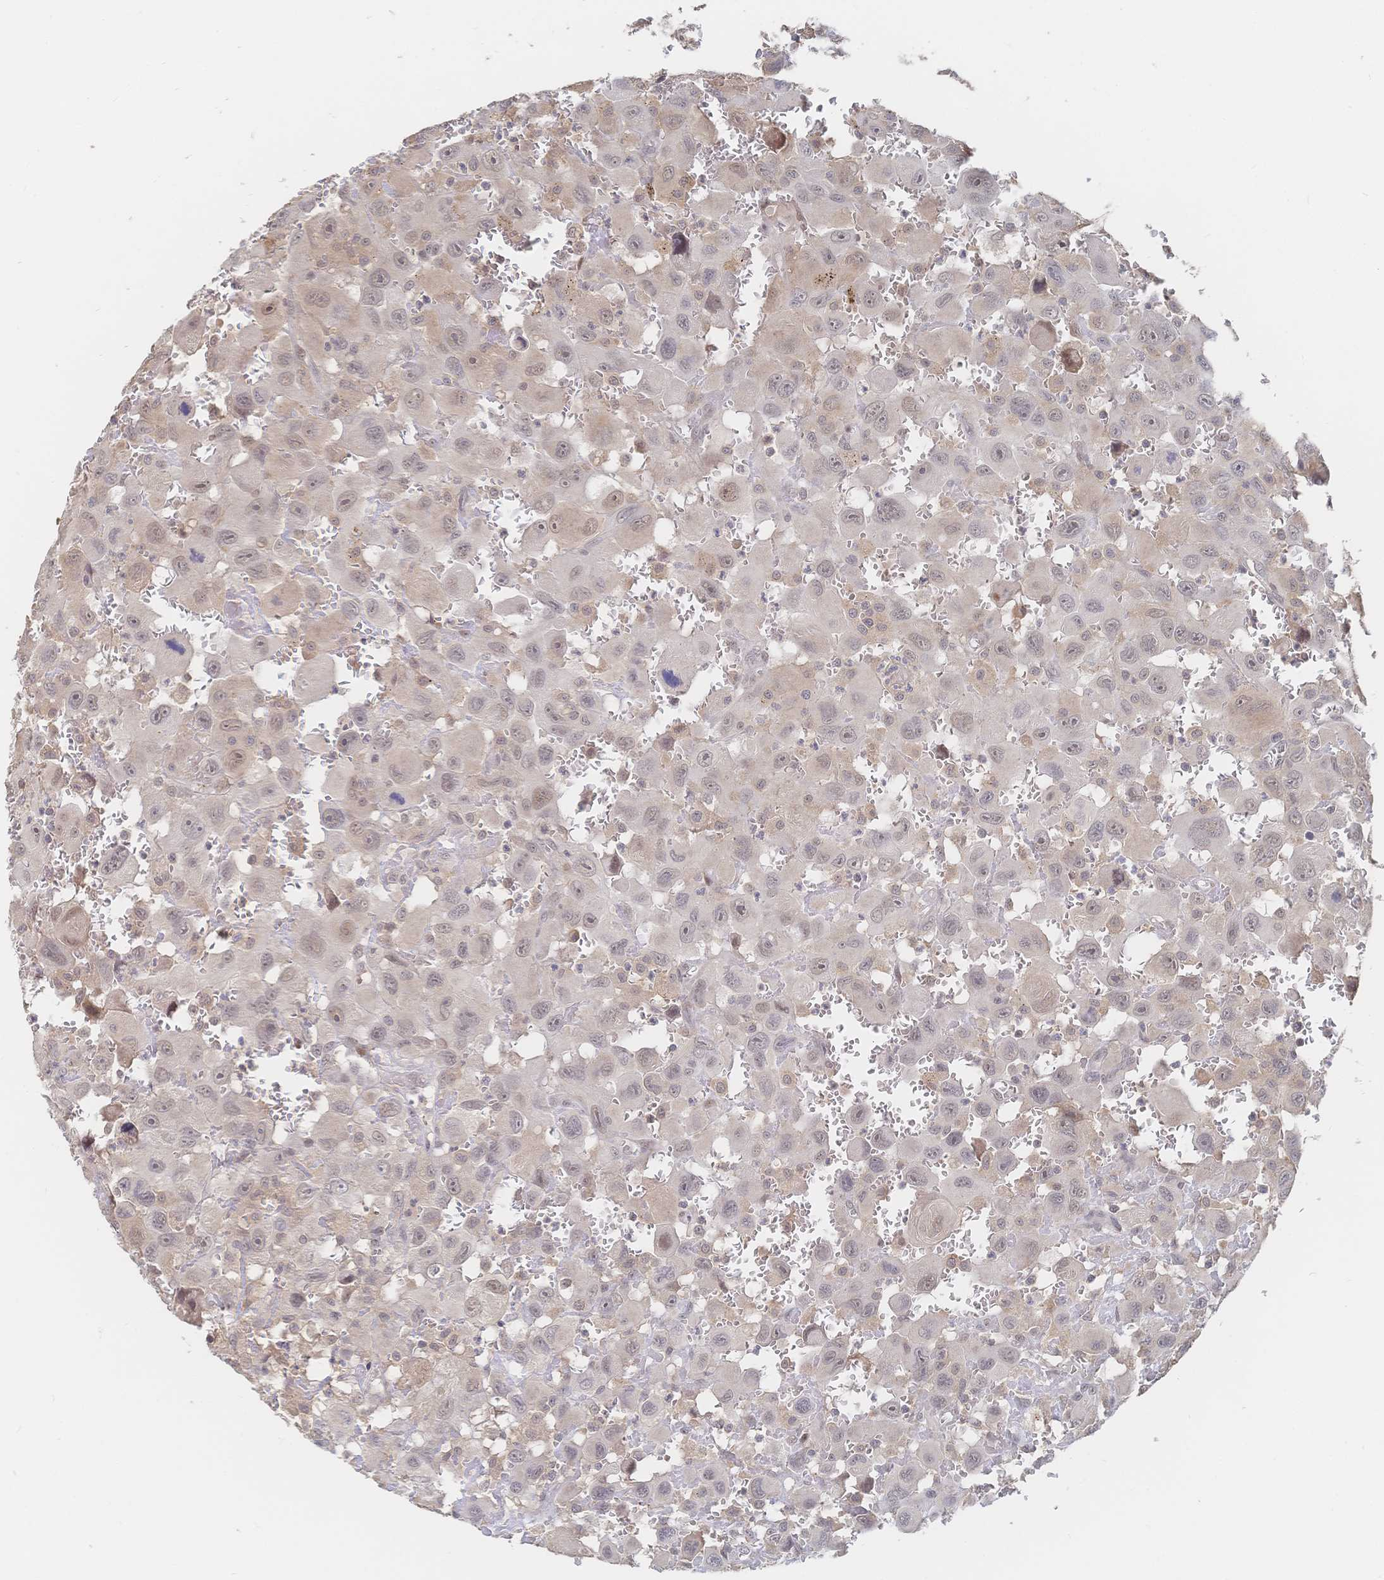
{"staining": {"intensity": "weak", "quantity": "25%-75%", "location": "cytoplasmic/membranous,nuclear"}, "tissue": "head and neck cancer", "cell_type": "Tumor cells", "image_type": "cancer", "snomed": [{"axis": "morphology", "description": "Squamous cell carcinoma, NOS"}, {"axis": "morphology", "description": "Squamous cell carcinoma, metastatic, NOS"}, {"axis": "topography", "description": "Oral tissue"}, {"axis": "topography", "description": "Head-Neck"}], "caption": "Head and neck cancer (squamous cell carcinoma) was stained to show a protein in brown. There is low levels of weak cytoplasmic/membranous and nuclear expression in approximately 25%-75% of tumor cells.", "gene": "LRP5", "patient": {"sex": "female", "age": 85}}